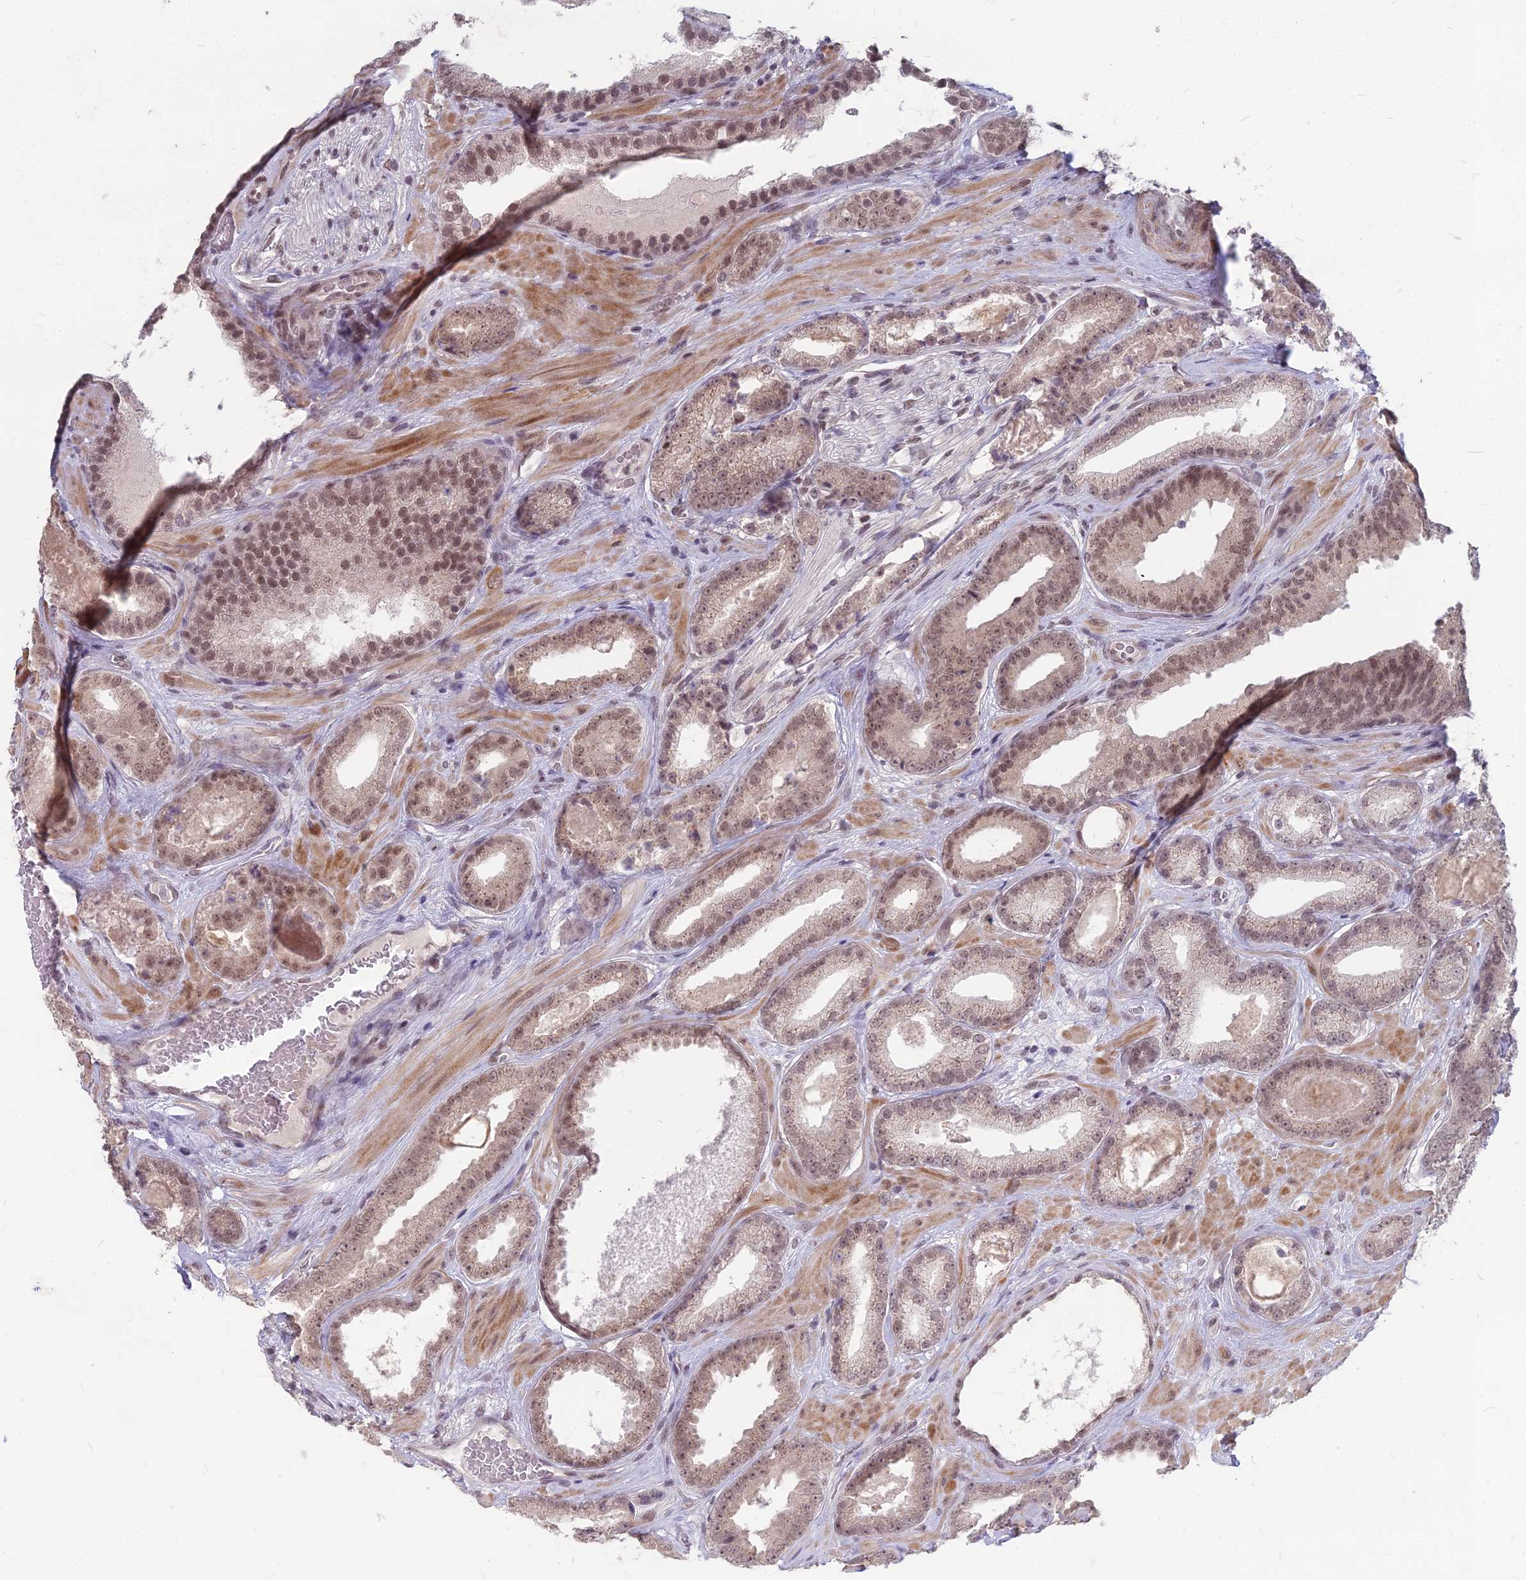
{"staining": {"intensity": "moderate", "quantity": "25%-75%", "location": "nuclear"}, "tissue": "prostate cancer", "cell_type": "Tumor cells", "image_type": "cancer", "snomed": [{"axis": "morphology", "description": "Adenocarcinoma, Low grade"}, {"axis": "topography", "description": "Prostate"}], "caption": "This micrograph reveals immunohistochemistry staining of human prostate cancer, with medium moderate nuclear expression in about 25%-75% of tumor cells.", "gene": "KAT7", "patient": {"sex": "male", "age": 57}}